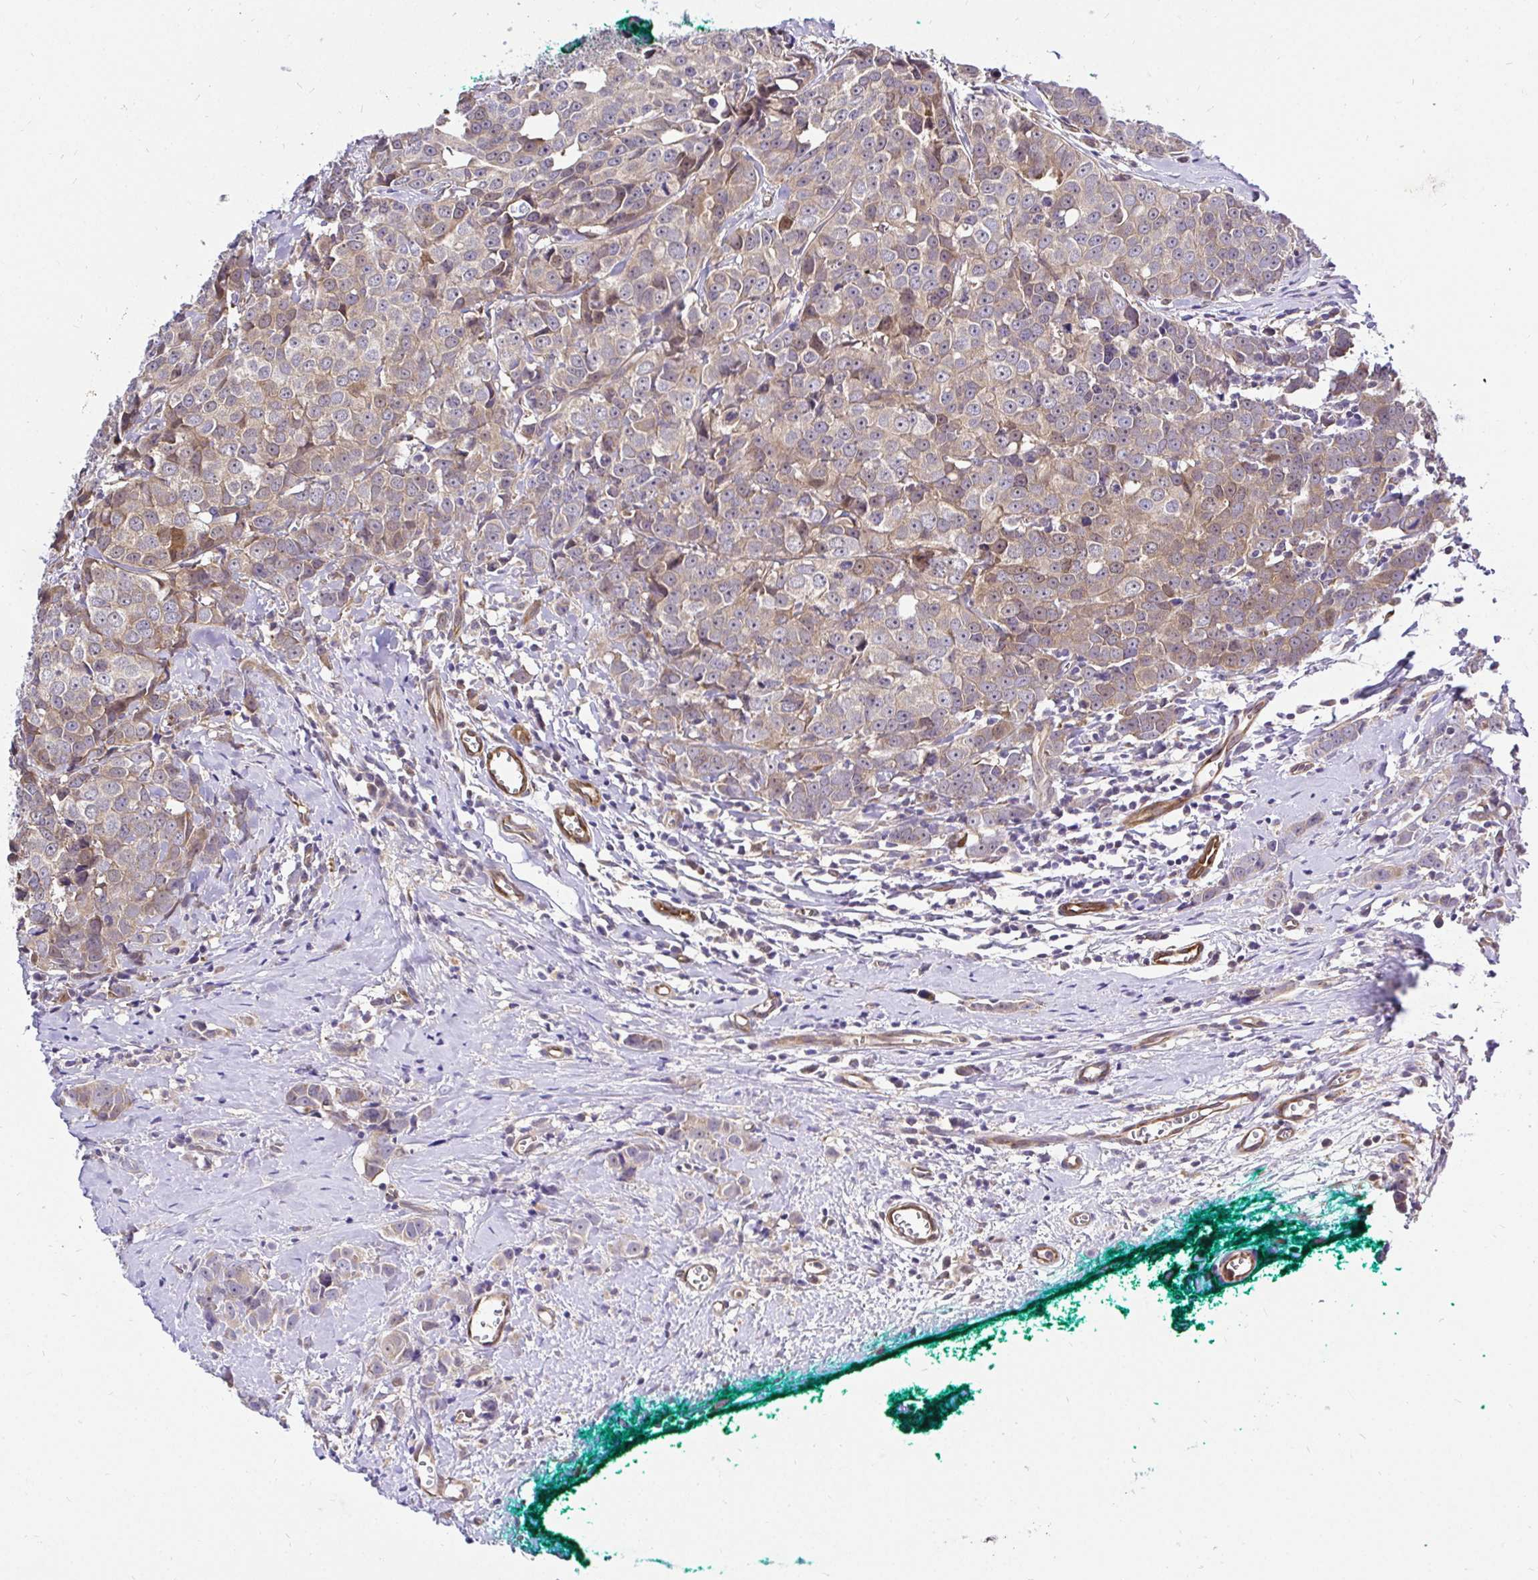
{"staining": {"intensity": "weak", "quantity": "25%-75%", "location": "cytoplasmic/membranous"}, "tissue": "breast cancer", "cell_type": "Tumor cells", "image_type": "cancer", "snomed": [{"axis": "morphology", "description": "Duct carcinoma"}, {"axis": "topography", "description": "Breast"}], "caption": "The photomicrograph reveals staining of breast intraductal carcinoma, revealing weak cytoplasmic/membranous protein staining (brown color) within tumor cells.", "gene": "CCDC122", "patient": {"sex": "female", "age": 80}}